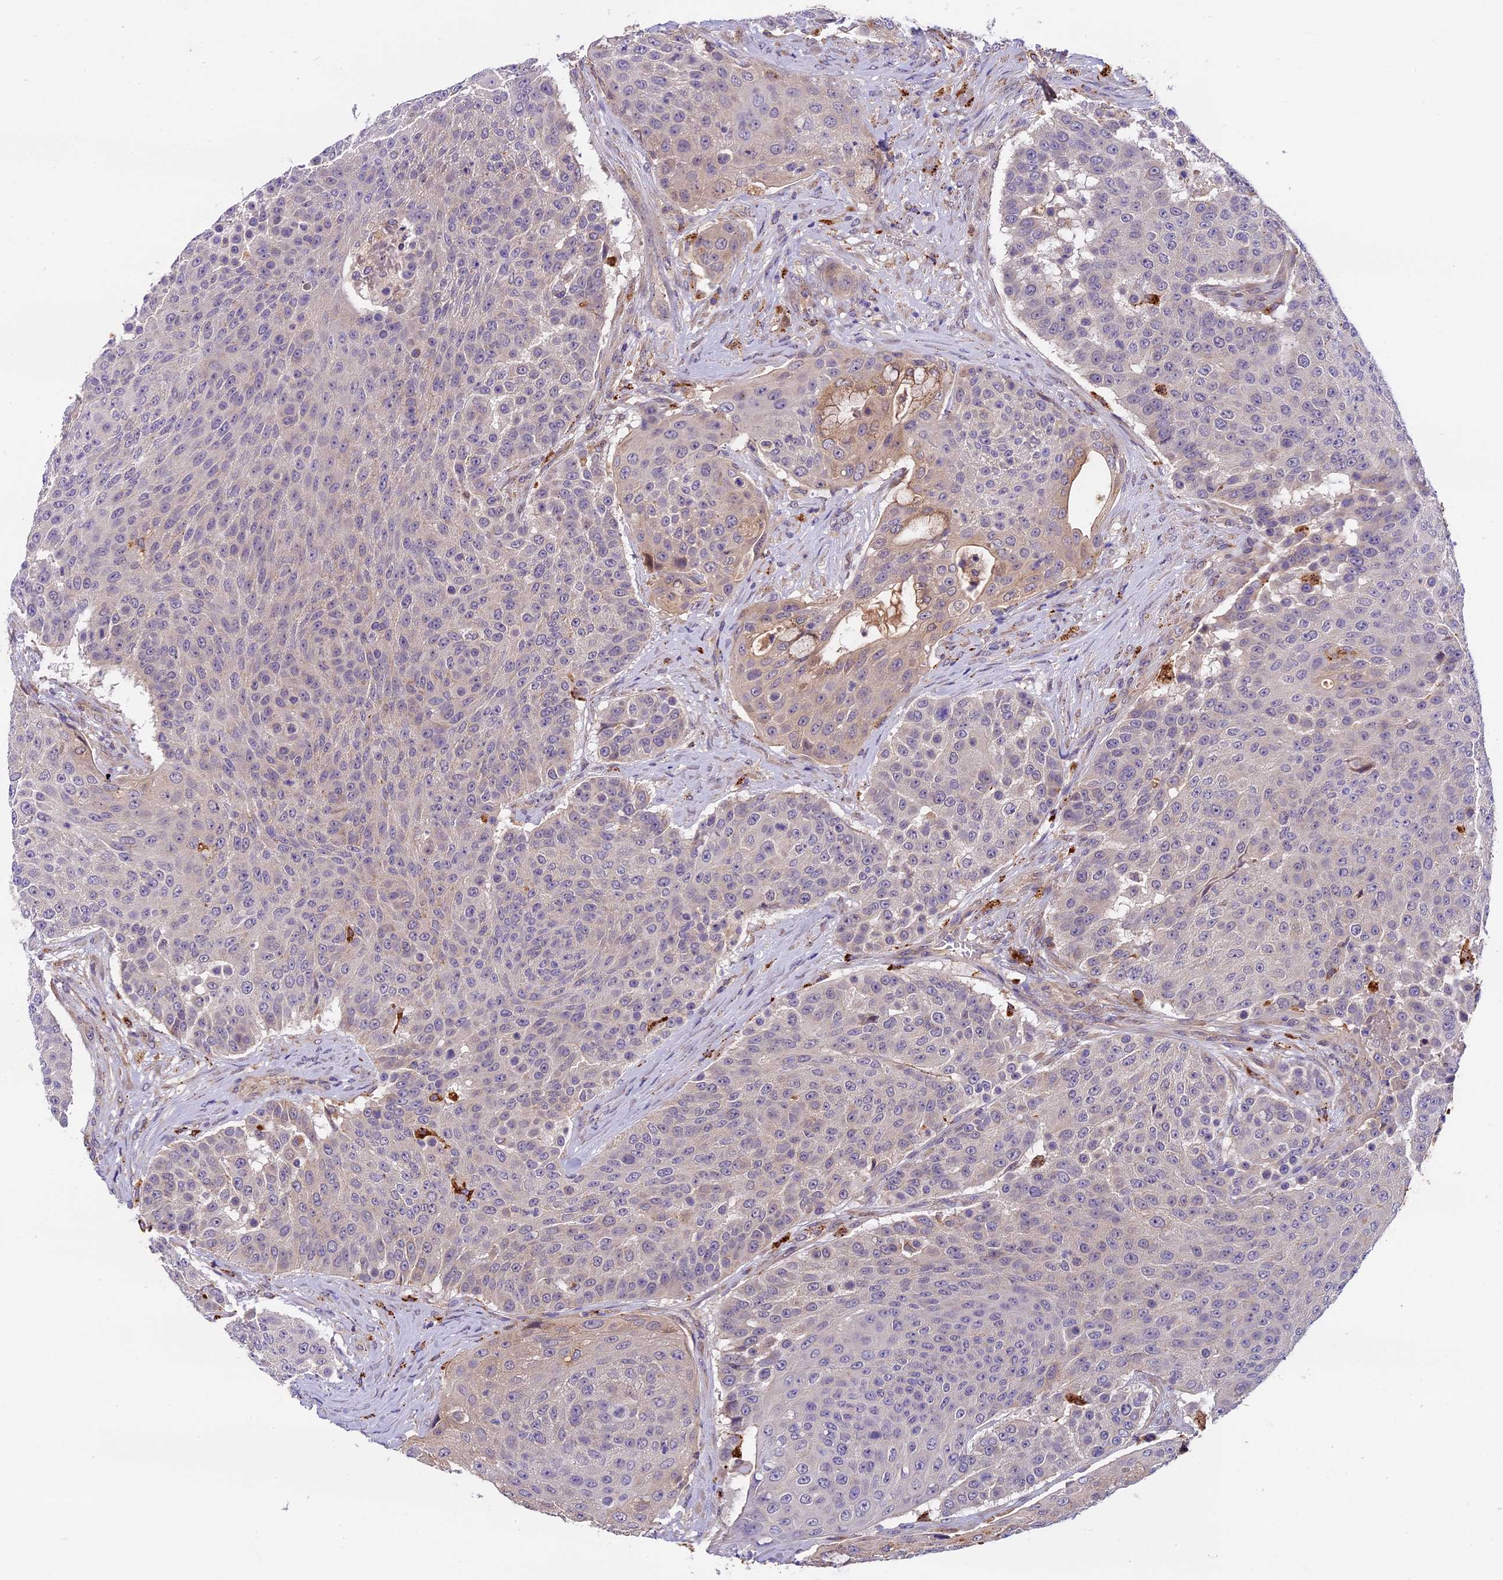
{"staining": {"intensity": "weak", "quantity": "<25%", "location": "cytoplasmic/membranous"}, "tissue": "urothelial cancer", "cell_type": "Tumor cells", "image_type": "cancer", "snomed": [{"axis": "morphology", "description": "Urothelial carcinoma, High grade"}, {"axis": "topography", "description": "Urinary bladder"}], "caption": "DAB (3,3'-diaminobenzidine) immunohistochemical staining of urothelial carcinoma (high-grade) exhibits no significant positivity in tumor cells.", "gene": "COPE", "patient": {"sex": "female", "age": 63}}